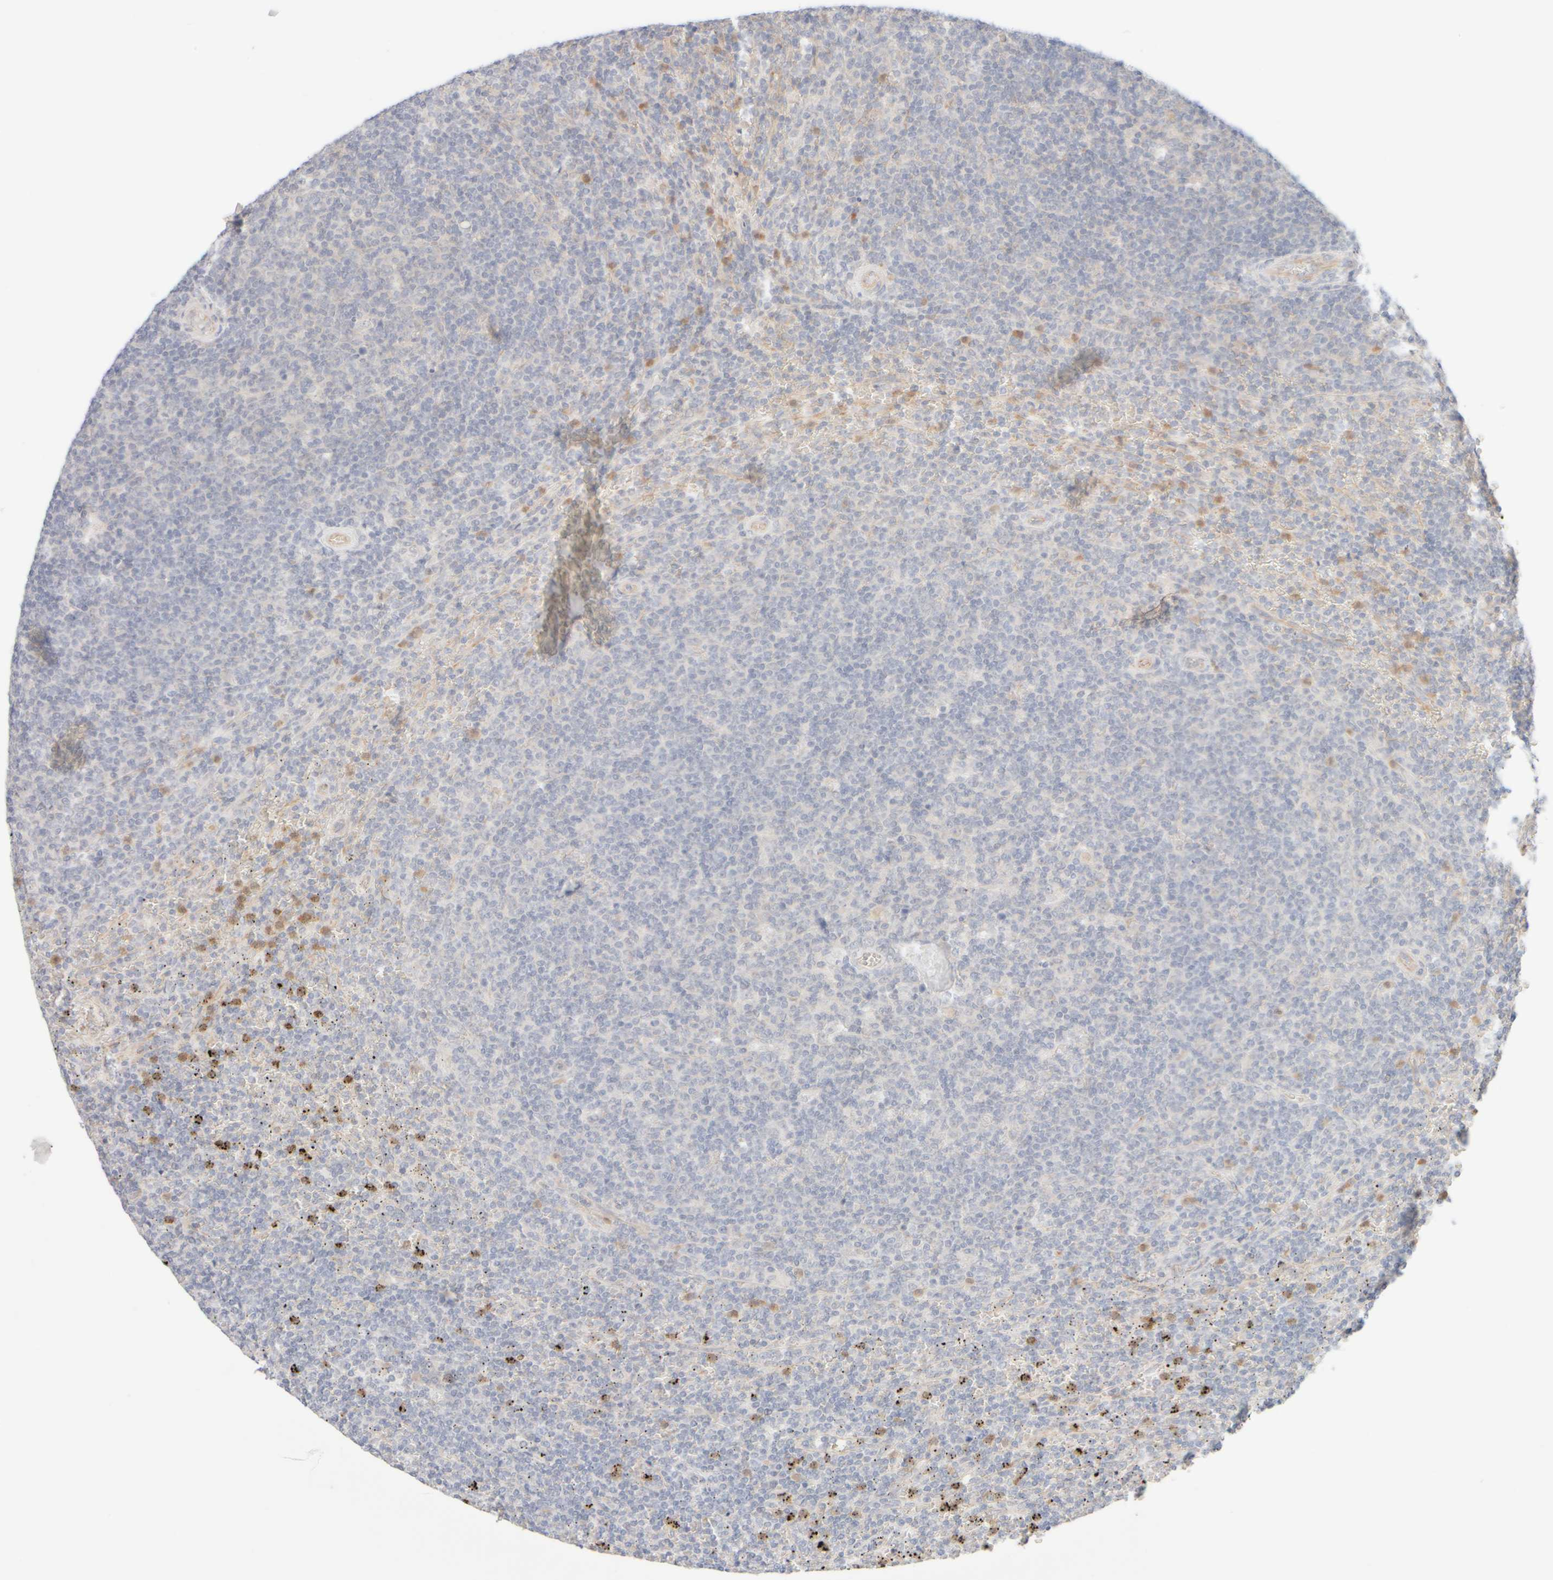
{"staining": {"intensity": "negative", "quantity": "none", "location": "none"}, "tissue": "lymphoma", "cell_type": "Tumor cells", "image_type": "cancer", "snomed": [{"axis": "morphology", "description": "Malignant lymphoma, non-Hodgkin's type, Low grade"}, {"axis": "topography", "description": "Spleen"}], "caption": "Immunohistochemical staining of low-grade malignant lymphoma, non-Hodgkin's type displays no significant expression in tumor cells.", "gene": "UNC13B", "patient": {"sex": "female", "age": 19}}